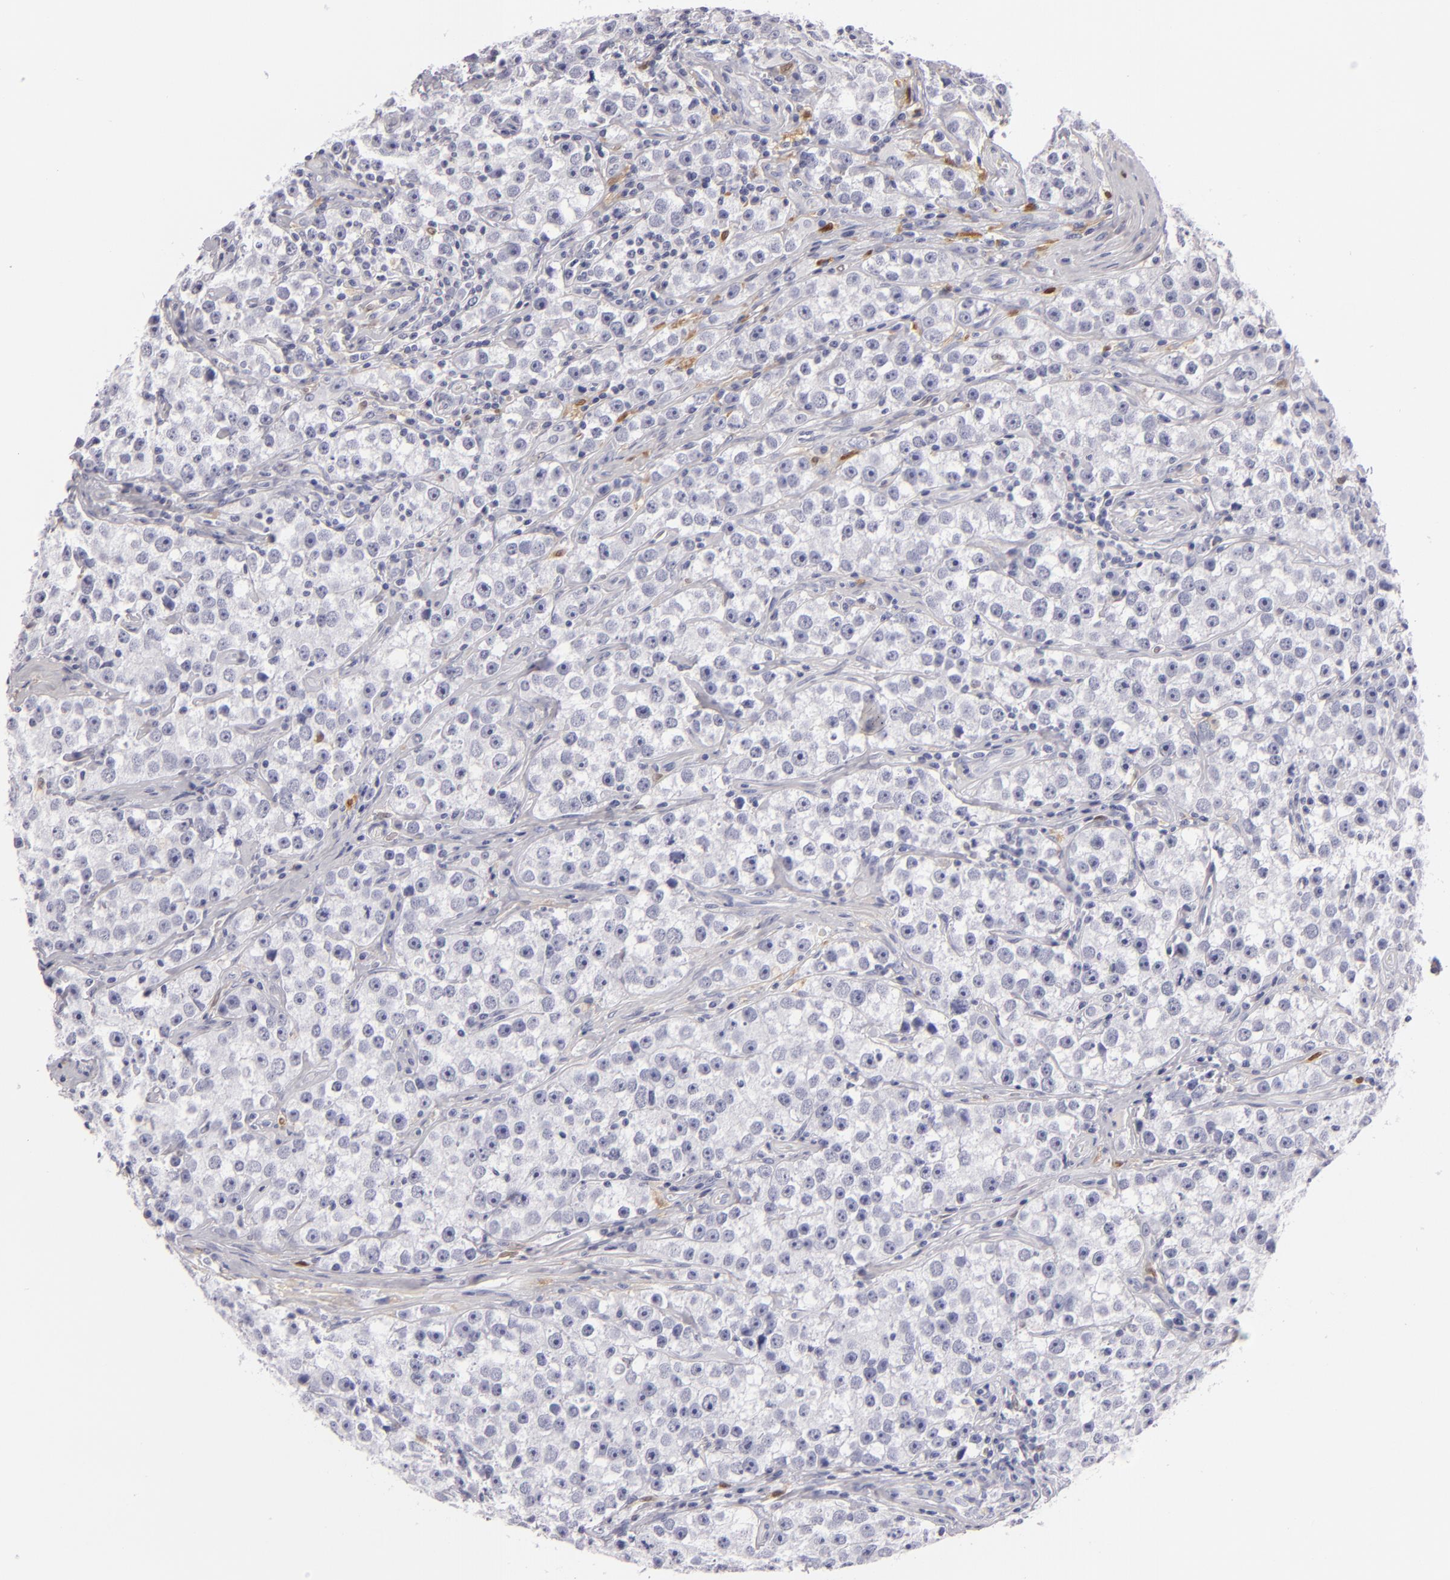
{"staining": {"intensity": "negative", "quantity": "none", "location": "none"}, "tissue": "testis cancer", "cell_type": "Tumor cells", "image_type": "cancer", "snomed": [{"axis": "morphology", "description": "Seminoma, NOS"}, {"axis": "topography", "description": "Testis"}], "caption": "There is no significant staining in tumor cells of testis seminoma.", "gene": "F13A1", "patient": {"sex": "male", "age": 32}}